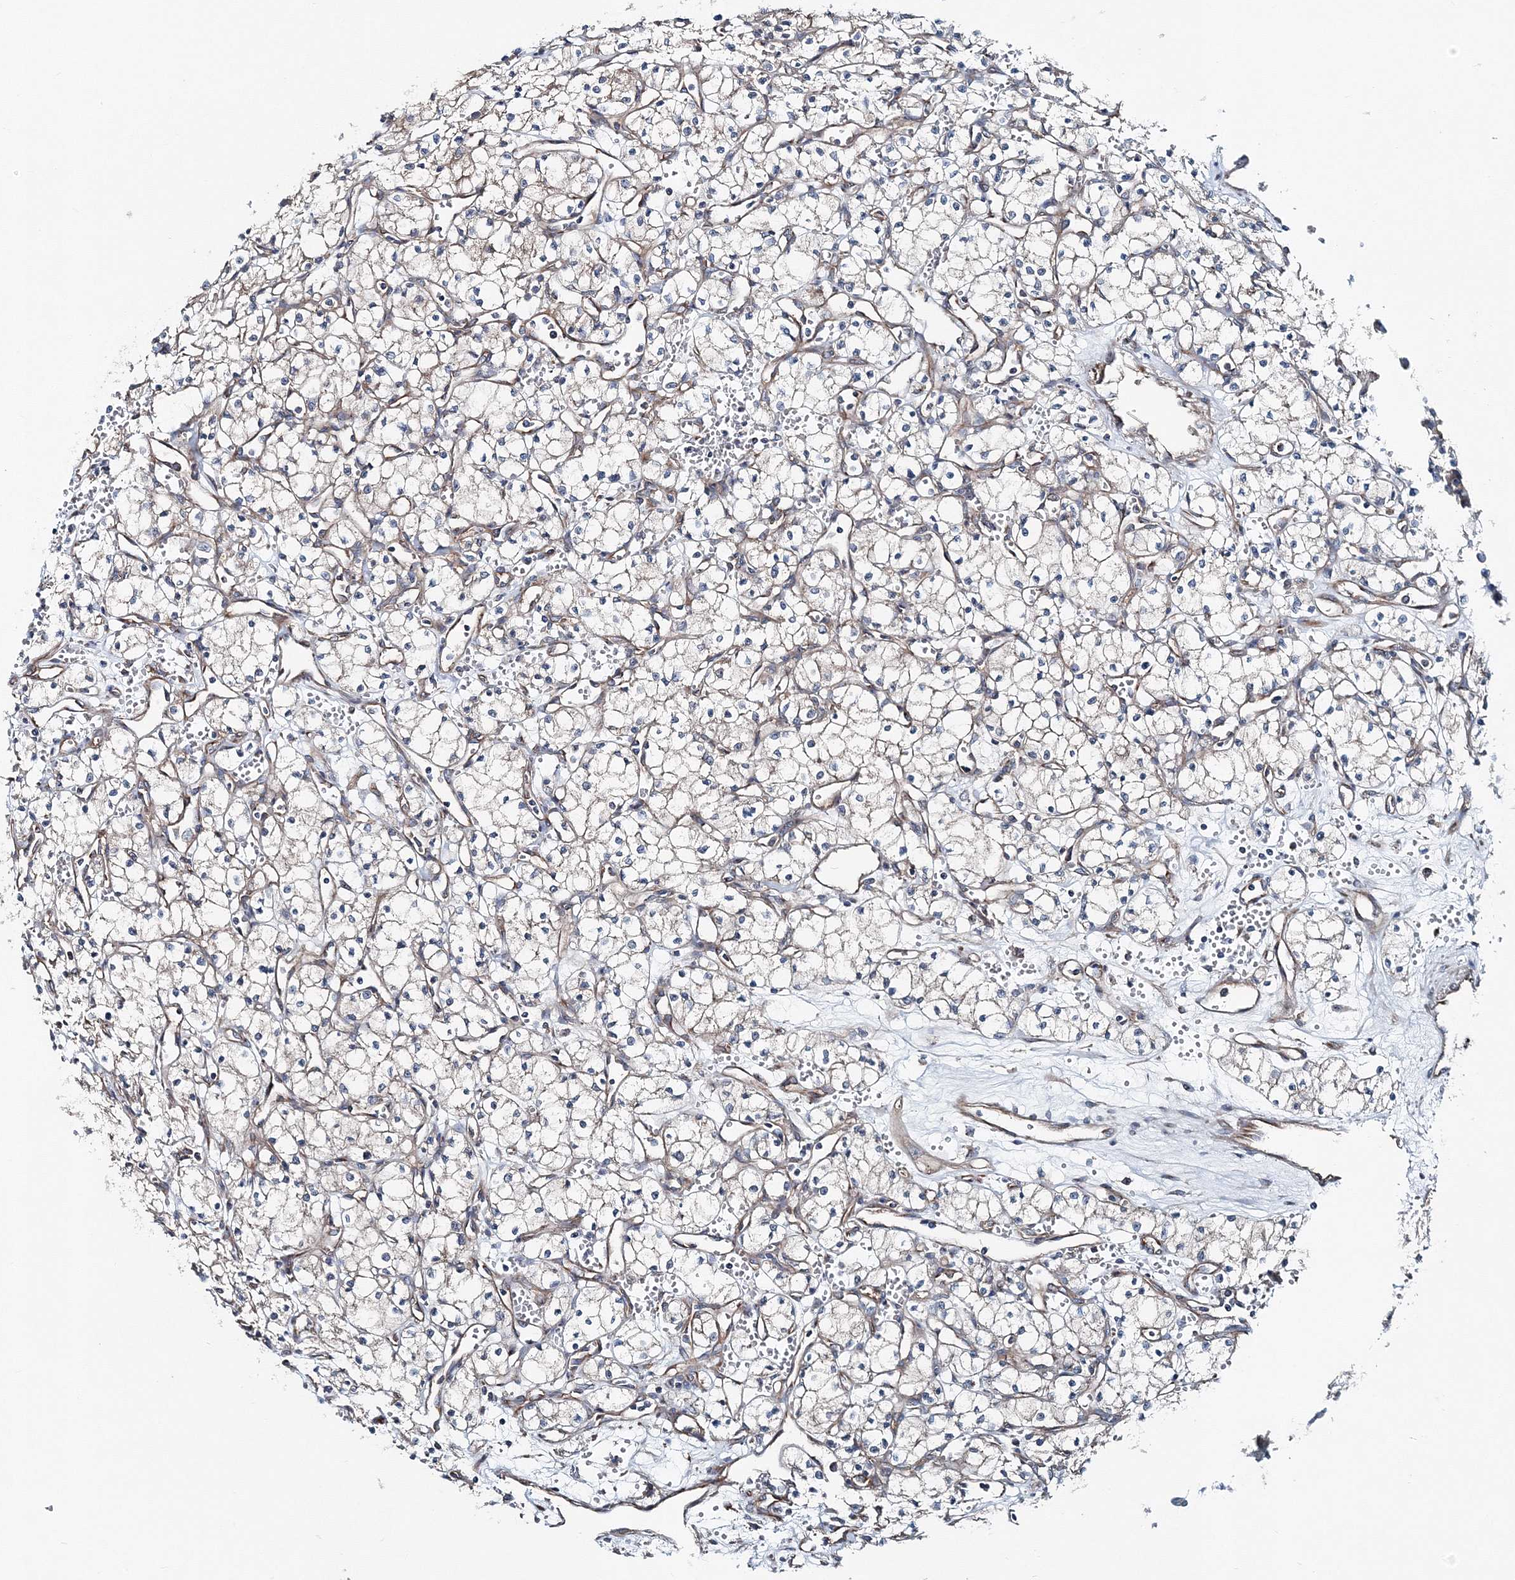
{"staining": {"intensity": "negative", "quantity": "none", "location": "none"}, "tissue": "renal cancer", "cell_type": "Tumor cells", "image_type": "cancer", "snomed": [{"axis": "morphology", "description": "Adenocarcinoma, NOS"}, {"axis": "topography", "description": "Kidney"}], "caption": "This is an IHC photomicrograph of adenocarcinoma (renal). There is no staining in tumor cells.", "gene": "MPHOSPH9", "patient": {"sex": "male", "age": 59}}